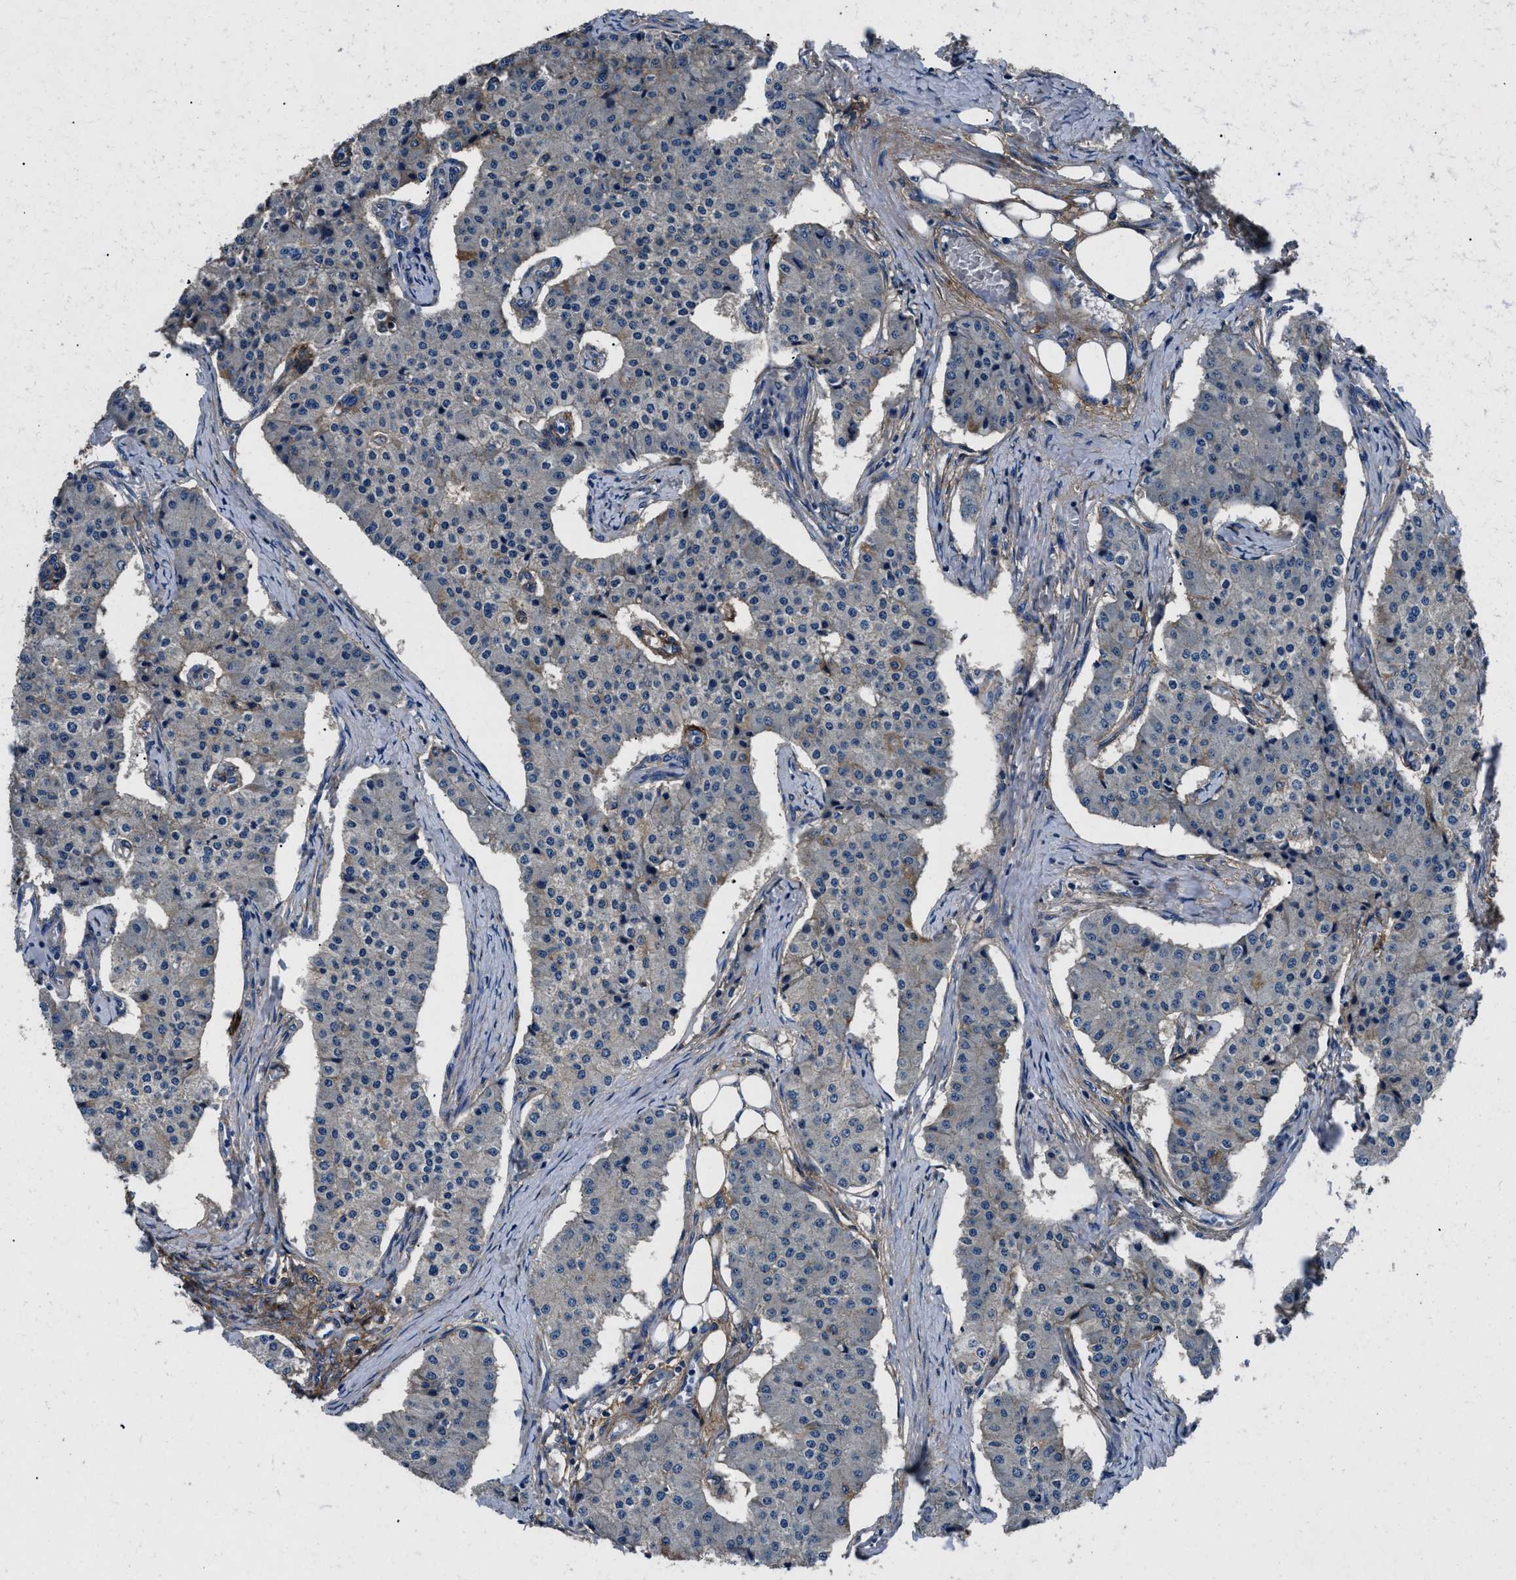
{"staining": {"intensity": "negative", "quantity": "none", "location": "none"}, "tissue": "carcinoid", "cell_type": "Tumor cells", "image_type": "cancer", "snomed": [{"axis": "morphology", "description": "Carcinoid, malignant, NOS"}, {"axis": "topography", "description": "Colon"}], "caption": "Malignant carcinoid was stained to show a protein in brown. There is no significant staining in tumor cells.", "gene": "CD276", "patient": {"sex": "female", "age": 52}}